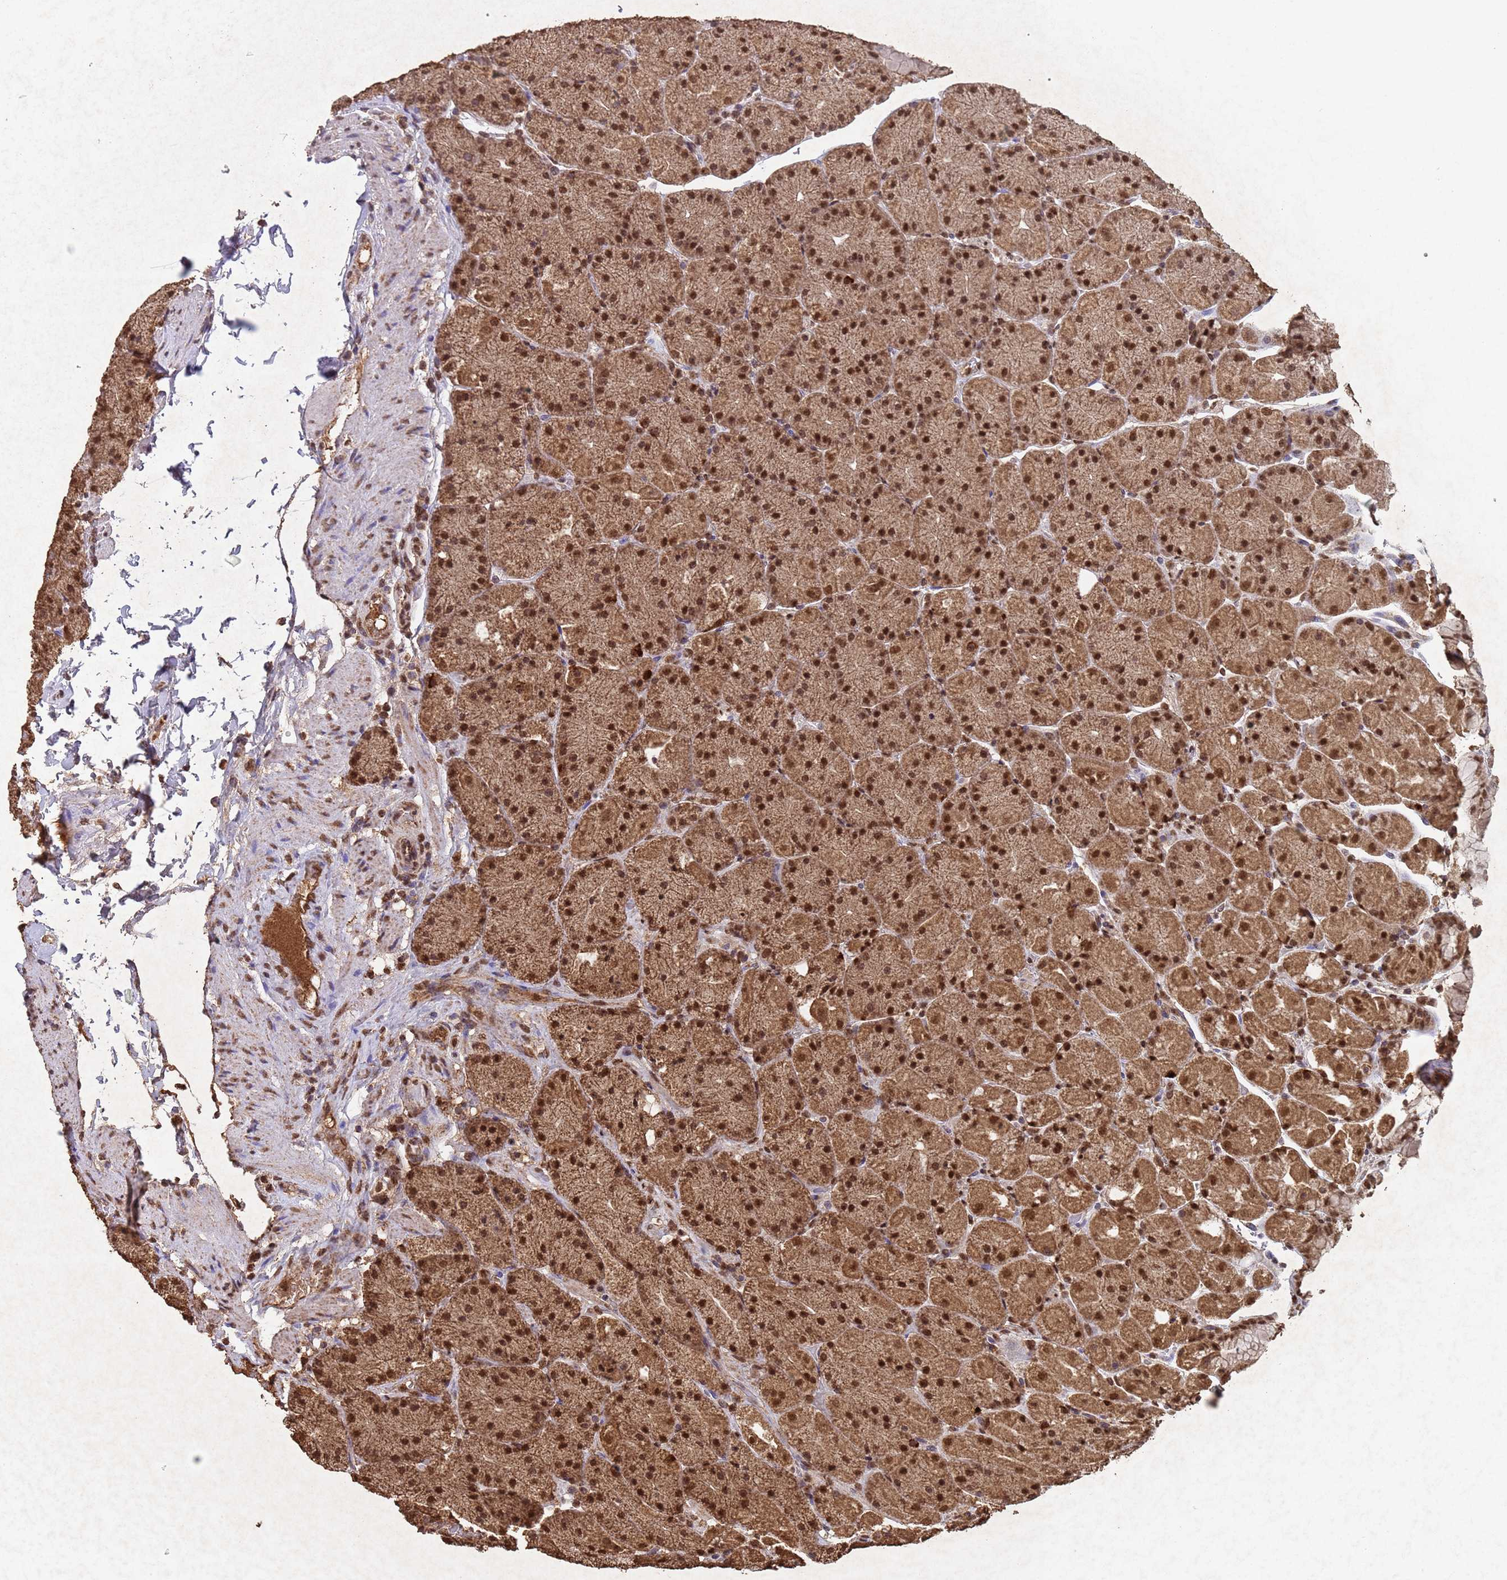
{"staining": {"intensity": "strong", "quantity": ">75%", "location": "cytoplasmic/membranous,nuclear"}, "tissue": "stomach", "cell_type": "Glandular cells", "image_type": "normal", "snomed": [{"axis": "morphology", "description": "Normal tissue, NOS"}, {"axis": "topography", "description": "Stomach, upper"}, {"axis": "topography", "description": "Stomach, lower"}], "caption": "This is an image of immunohistochemistry (IHC) staining of benign stomach, which shows strong positivity in the cytoplasmic/membranous,nuclear of glandular cells.", "gene": "HDAC10", "patient": {"sex": "male", "age": 67}}